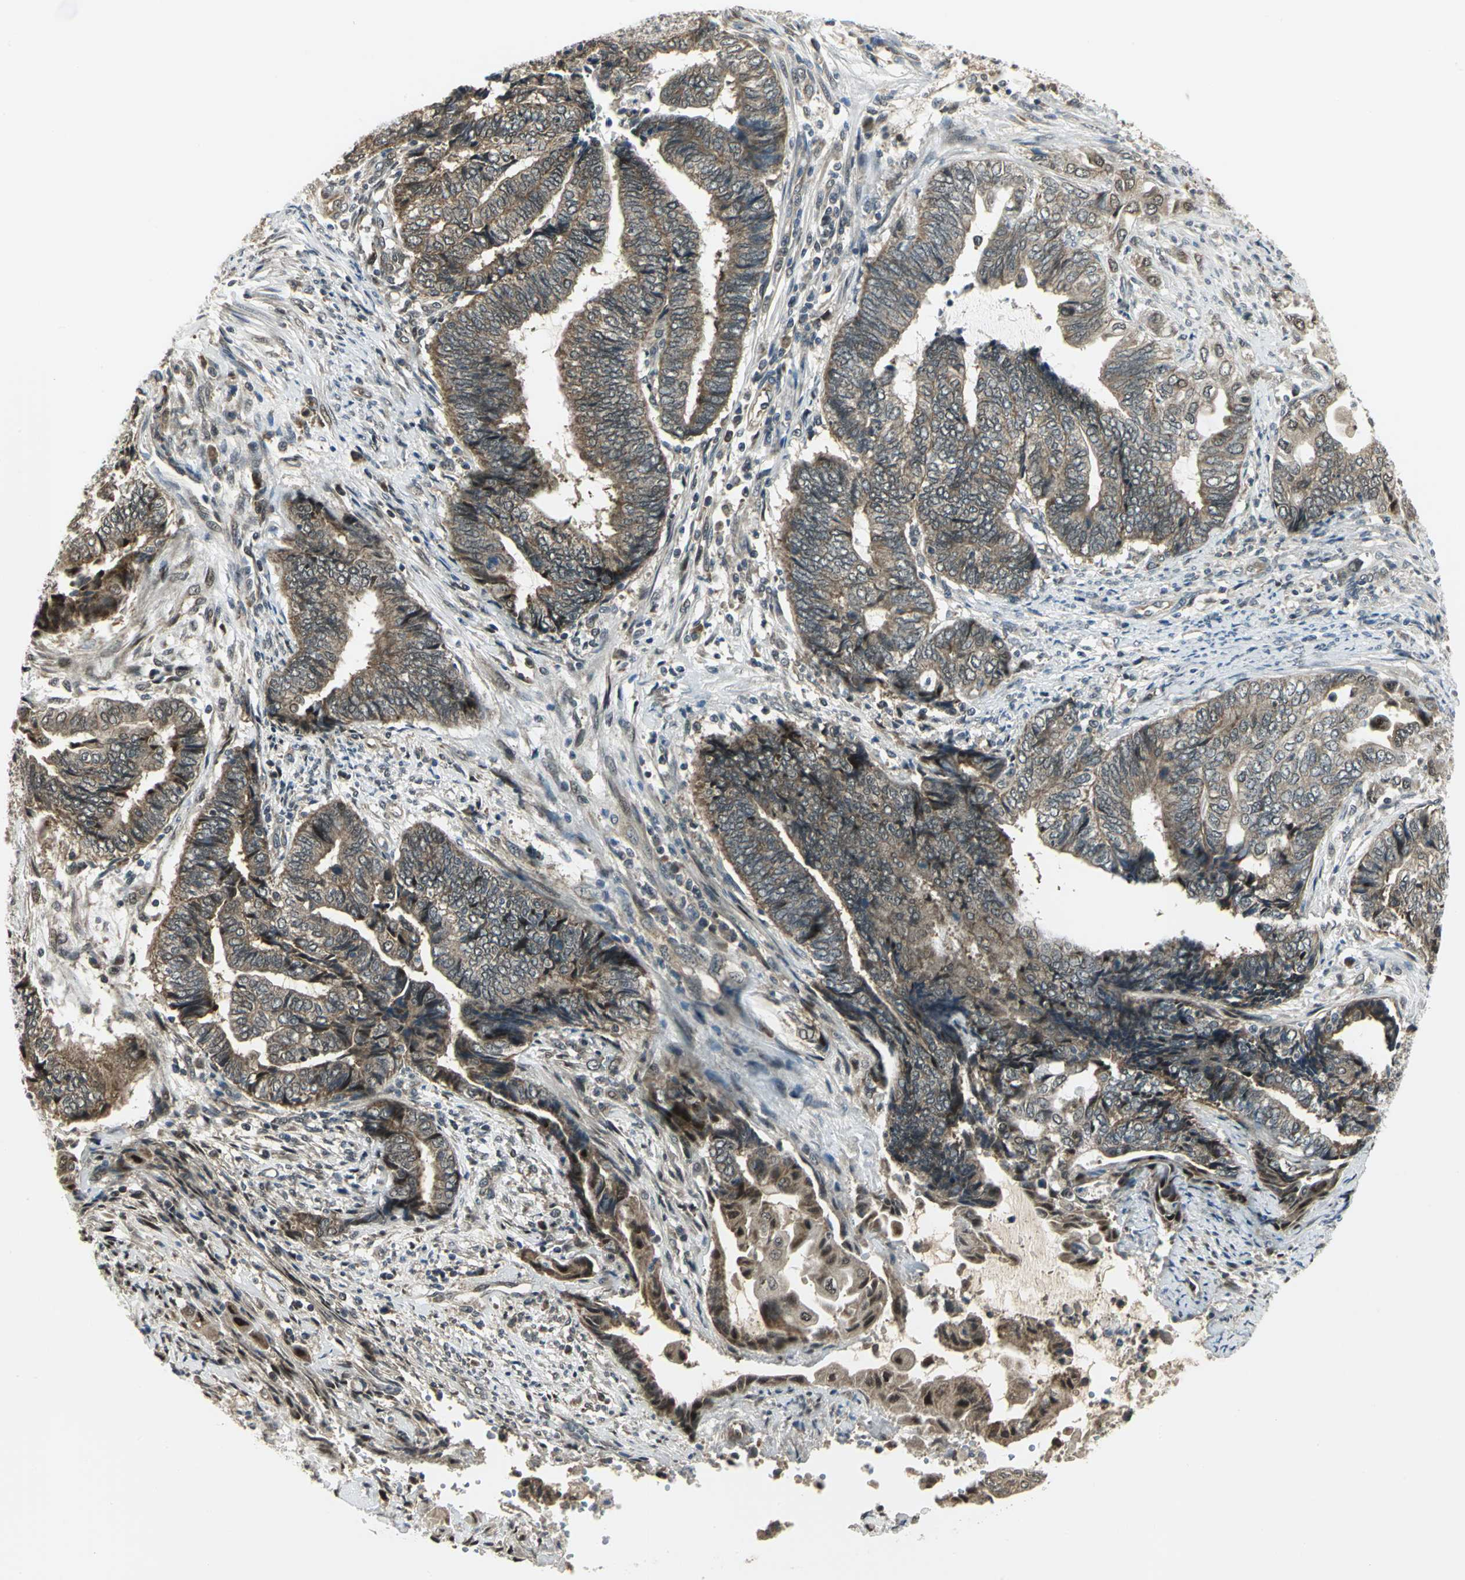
{"staining": {"intensity": "moderate", "quantity": ">75%", "location": "cytoplasmic/membranous"}, "tissue": "endometrial cancer", "cell_type": "Tumor cells", "image_type": "cancer", "snomed": [{"axis": "morphology", "description": "Adenocarcinoma, NOS"}, {"axis": "topography", "description": "Uterus"}, {"axis": "topography", "description": "Endometrium"}], "caption": "Brown immunohistochemical staining in human endometrial cancer exhibits moderate cytoplasmic/membranous staining in approximately >75% of tumor cells.", "gene": "PSMC4", "patient": {"sex": "female", "age": 70}}